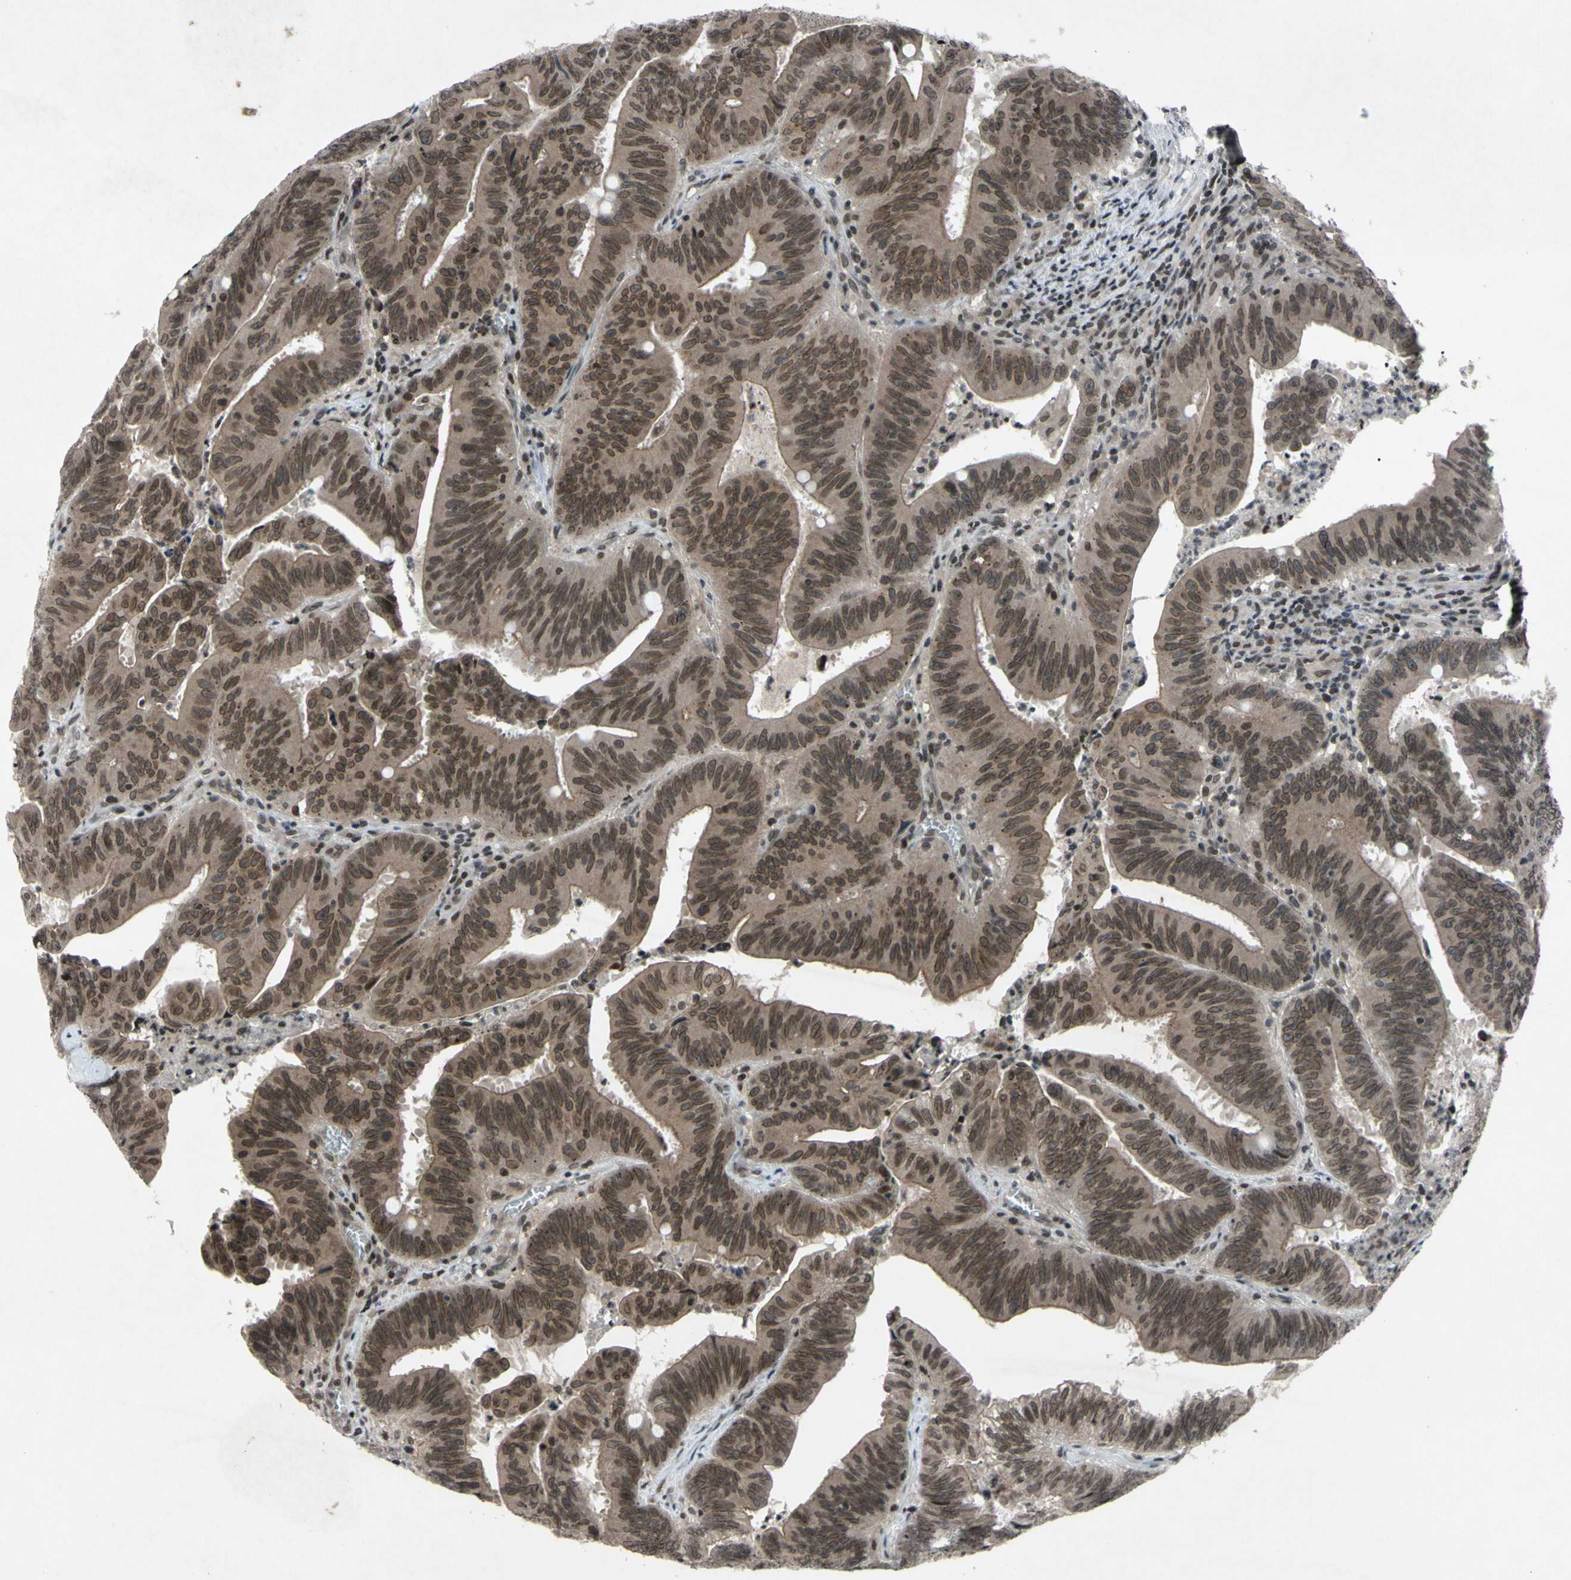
{"staining": {"intensity": "moderate", "quantity": ">75%", "location": "cytoplasmic/membranous,nuclear"}, "tissue": "colorectal cancer", "cell_type": "Tumor cells", "image_type": "cancer", "snomed": [{"axis": "morphology", "description": "Adenocarcinoma, NOS"}, {"axis": "topography", "description": "Colon"}], "caption": "This is an image of IHC staining of colorectal adenocarcinoma, which shows moderate positivity in the cytoplasmic/membranous and nuclear of tumor cells.", "gene": "XPO1", "patient": {"sex": "male", "age": 45}}